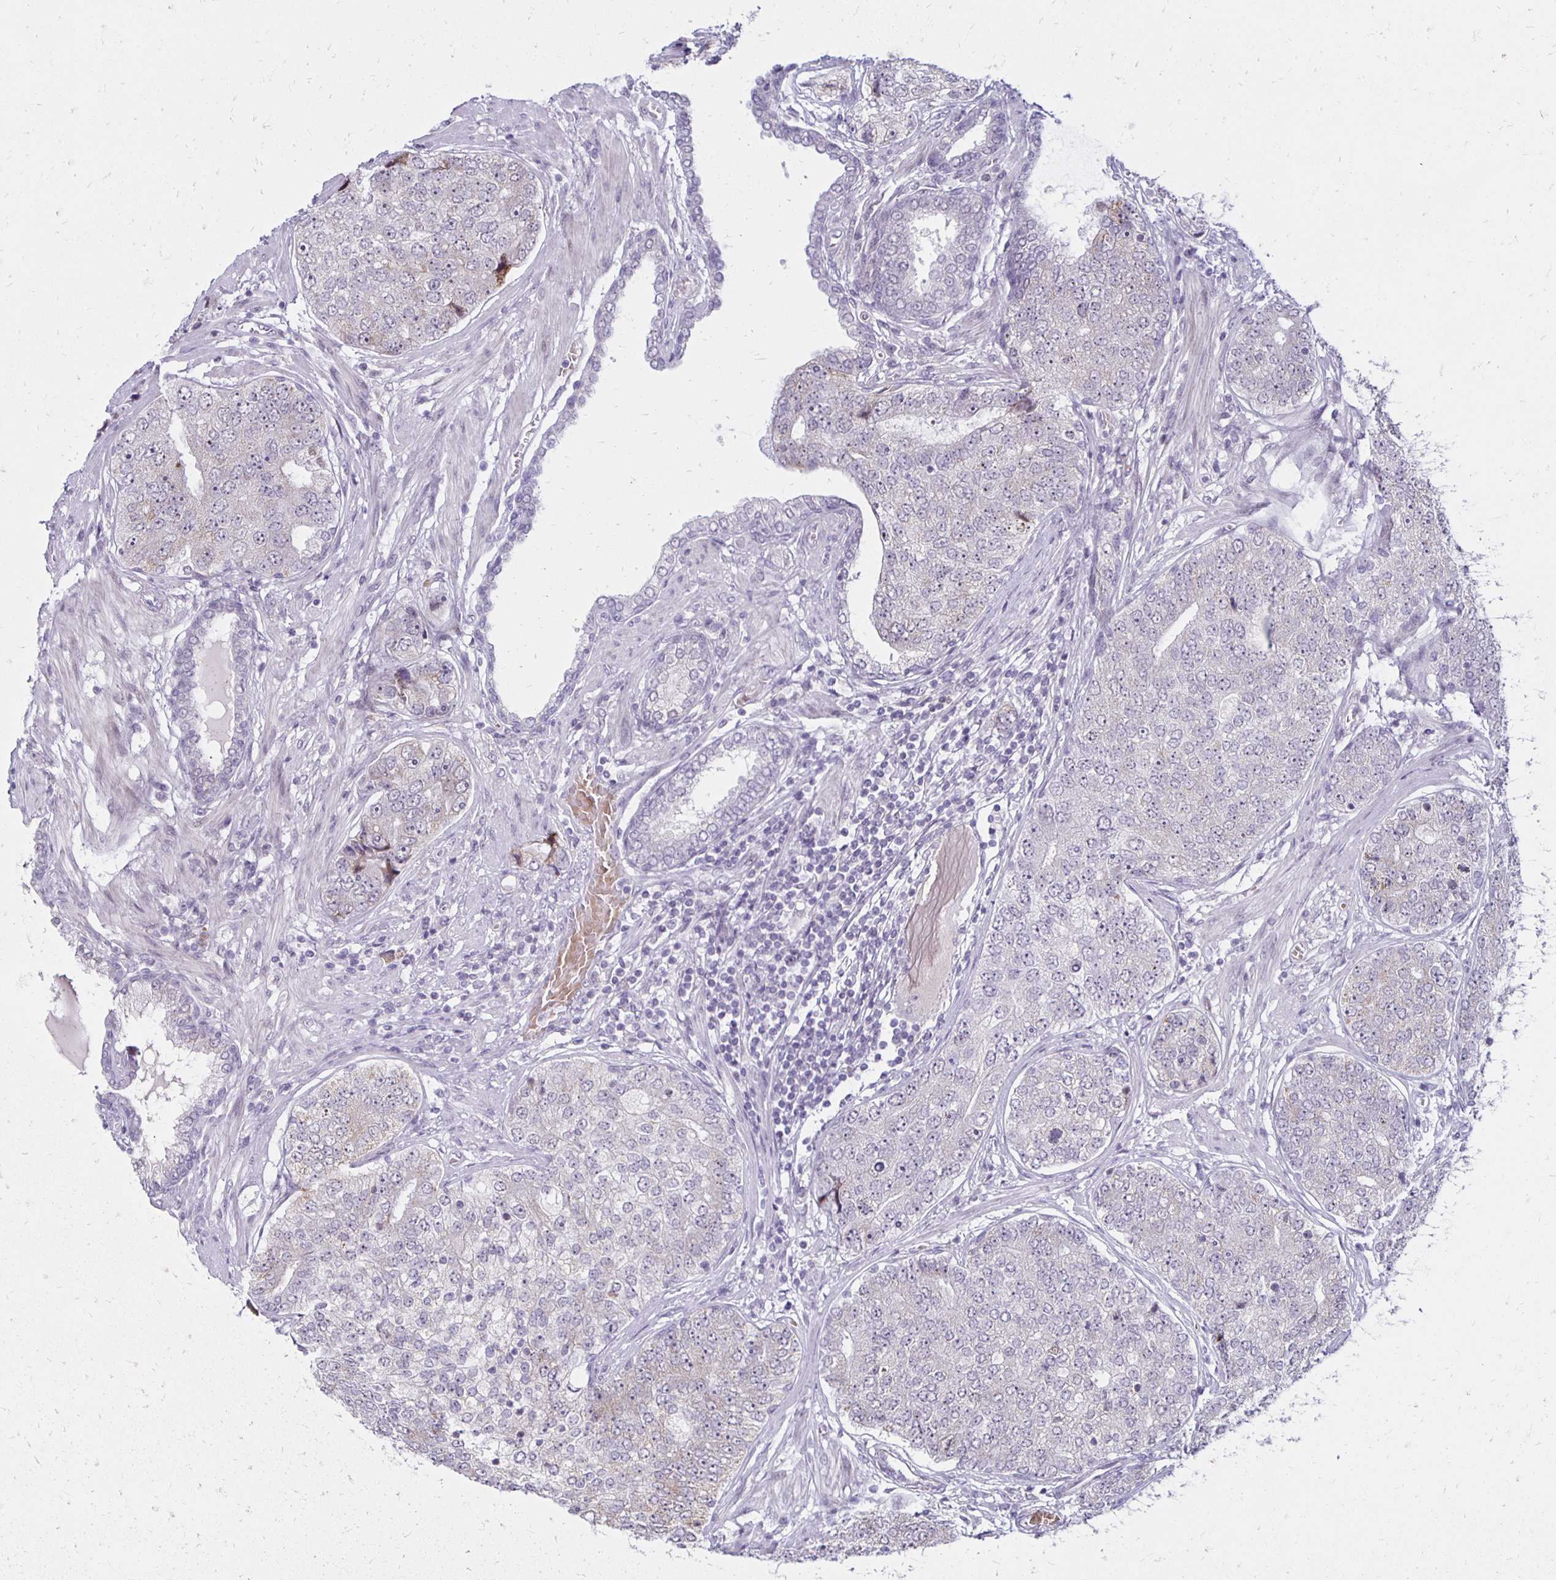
{"staining": {"intensity": "weak", "quantity": "<25%", "location": "nuclear"}, "tissue": "prostate cancer", "cell_type": "Tumor cells", "image_type": "cancer", "snomed": [{"axis": "morphology", "description": "Adenocarcinoma, High grade"}, {"axis": "topography", "description": "Prostate"}], "caption": "This histopathology image is of prostate adenocarcinoma (high-grade) stained with immunohistochemistry to label a protein in brown with the nuclei are counter-stained blue. There is no staining in tumor cells.", "gene": "DAGLA", "patient": {"sex": "male", "age": 60}}